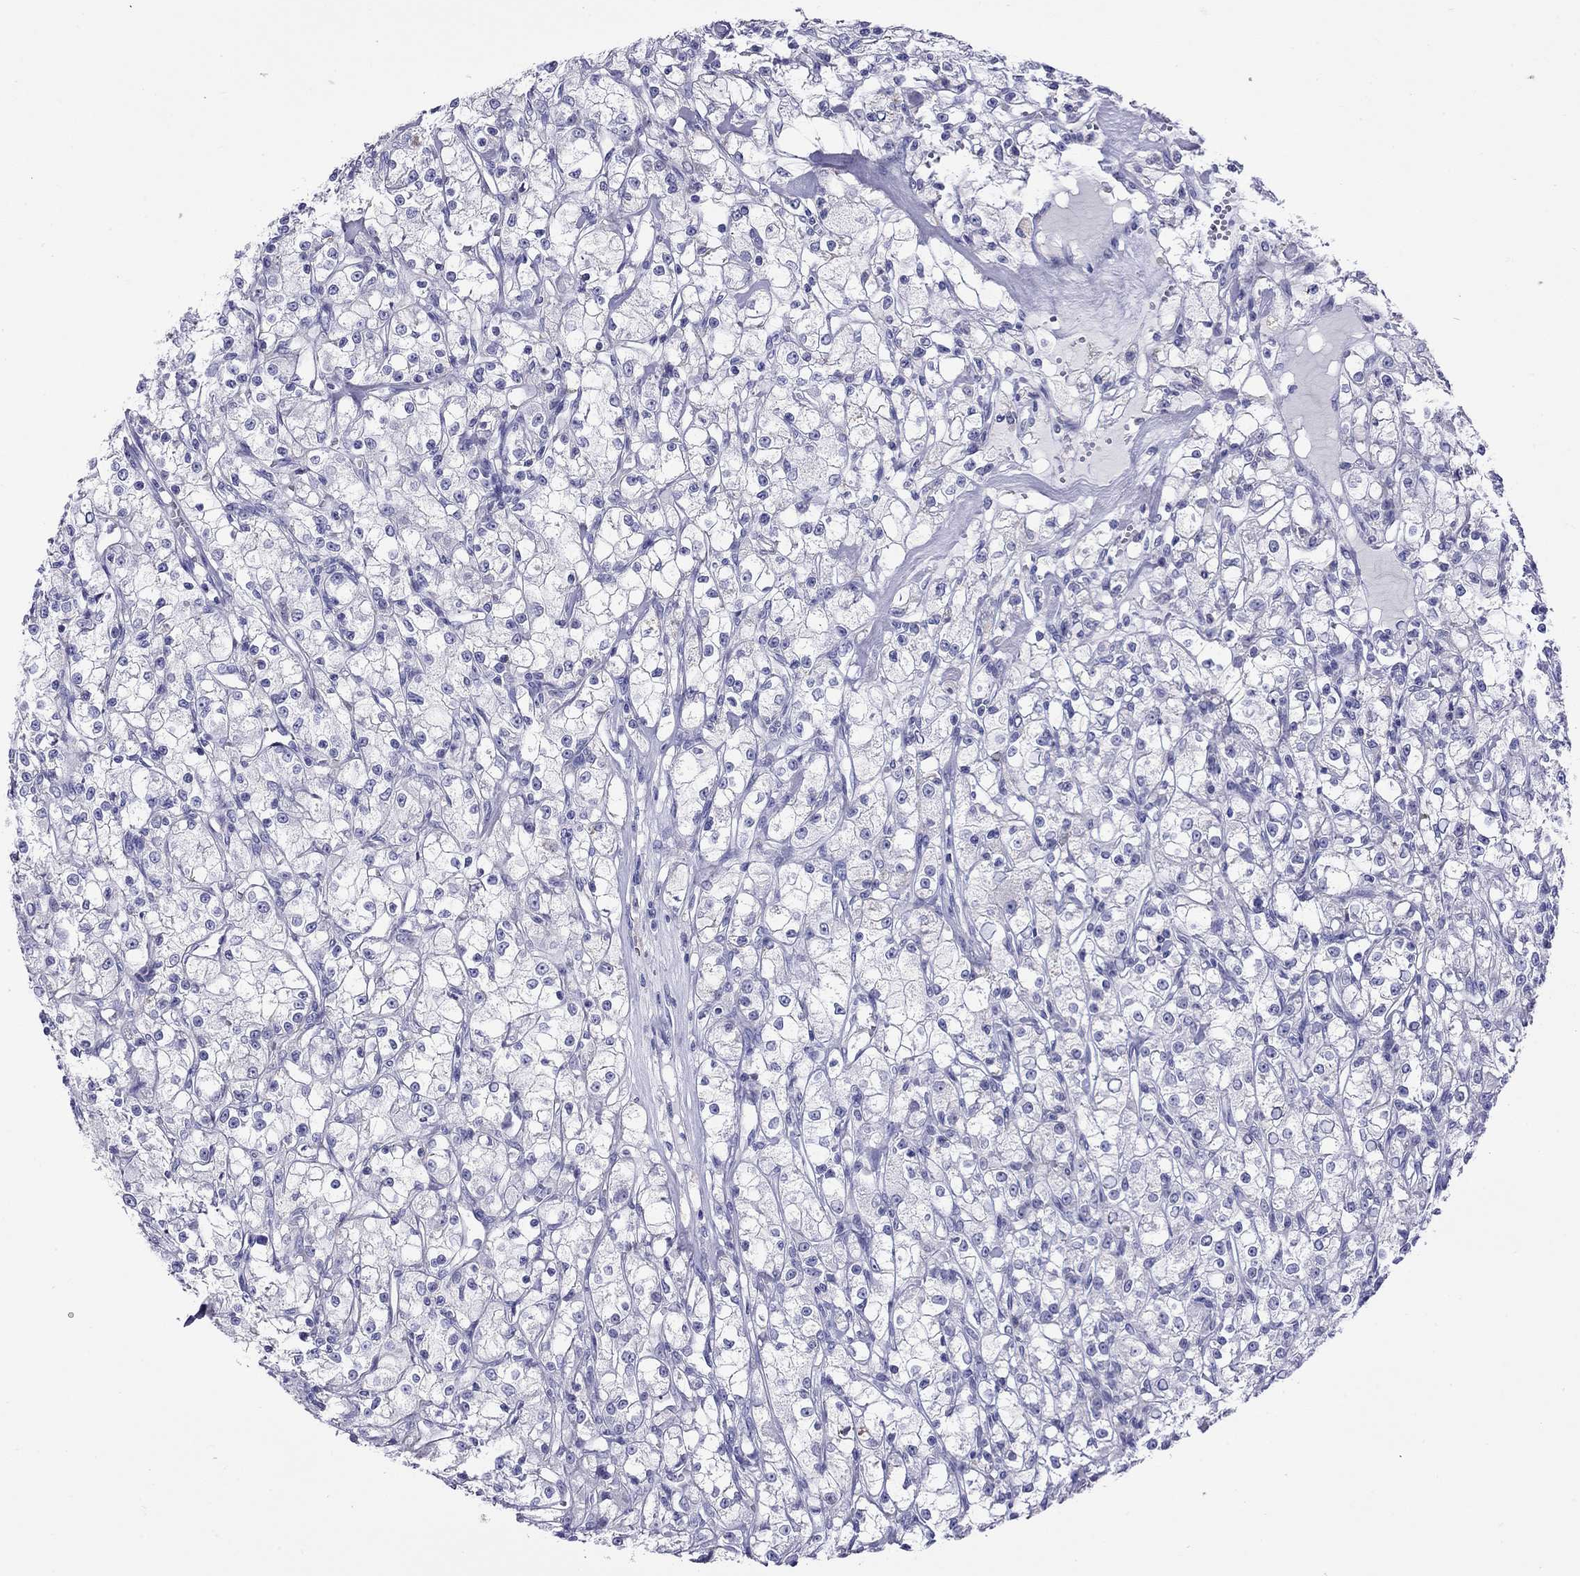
{"staining": {"intensity": "negative", "quantity": "none", "location": "none"}, "tissue": "renal cancer", "cell_type": "Tumor cells", "image_type": "cancer", "snomed": [{"axis": "morphology", "description": "Adenocarcinoma, NOS"}, {"axis": "topography", "description": "Kidney"}], "caption": "Immunohistochemistry of renal cancer demonstrates no positivity in tumor cells. (DAB (3,3'-diaminobenzidine) immunohistochemistry, high magnification).", "gene": "SLC30A8", "patient": {"sex": "female", "age": 59}}